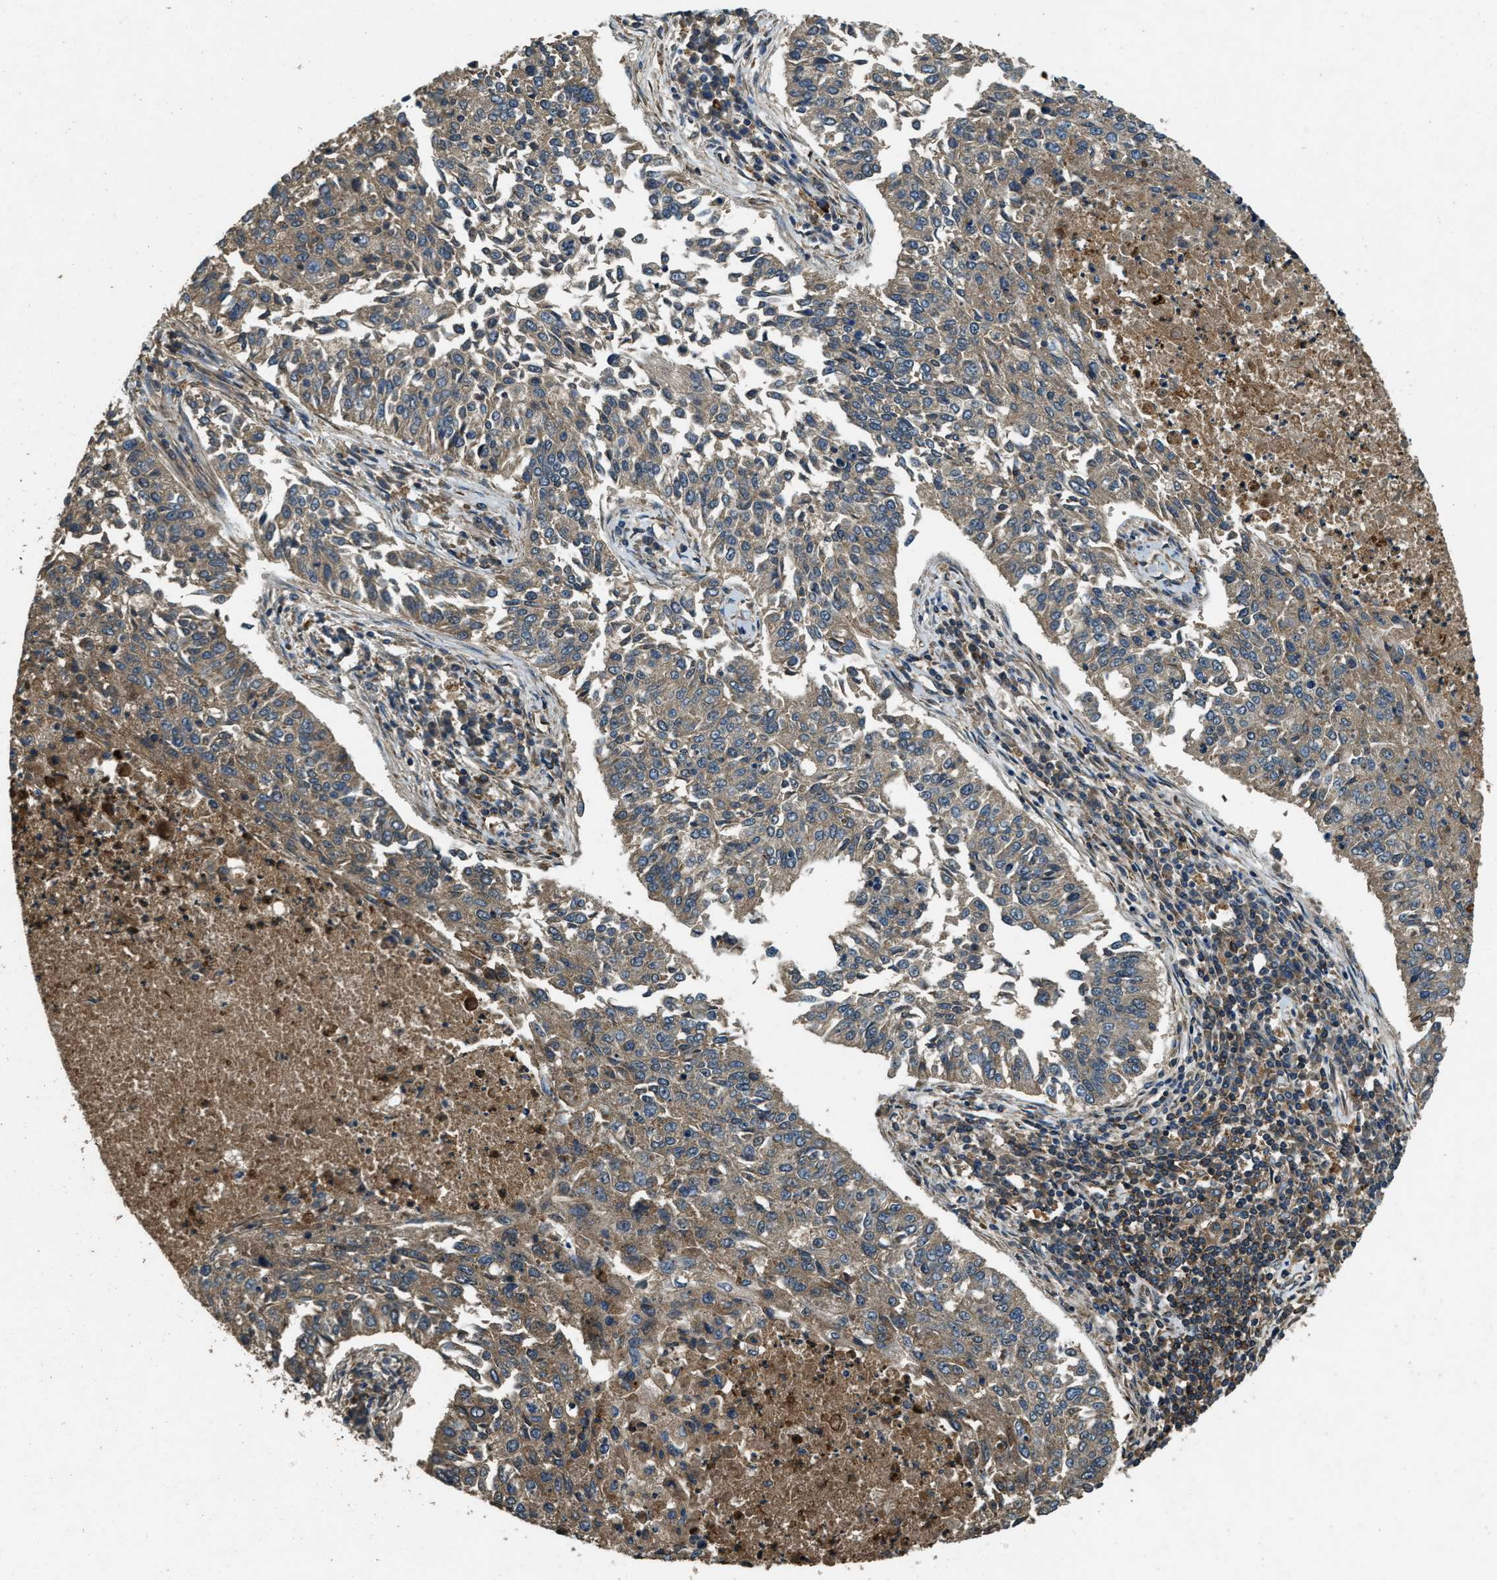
{"staining": {"intensity": "weak", "quantity": "25%-75%", "location": "cytoplasmic/membranous"}, "tissue": "lung cancer", "cell_type": "Tumor cells", "image_type": "cancer", "snomed": [{"axis": "morphology", "description": "Normal tissue, NOS"}, {"axis": "morphology", "description": "Squamous cell carcinoma, NOS"}, {"axis": "topography", "description": "Cartilage tissue"}, {"axis": "topography", "description": "Bronchus"}, {"axis": "topography", "description": "Lung"}], "caption": "High-magnification brightfield microscopy of lung cancer (squamous cell carcinoma) stained with DAB (3,3'-diaminobenzidine) (brown) and counterstained with hematoxylin (blue). tumor cells exhibit weak cytoplasmic/membranous expression is seen in about25%-75% of cells.", "gene": "ATP8B1", "patient": {"sex": "female", "age": 49}}